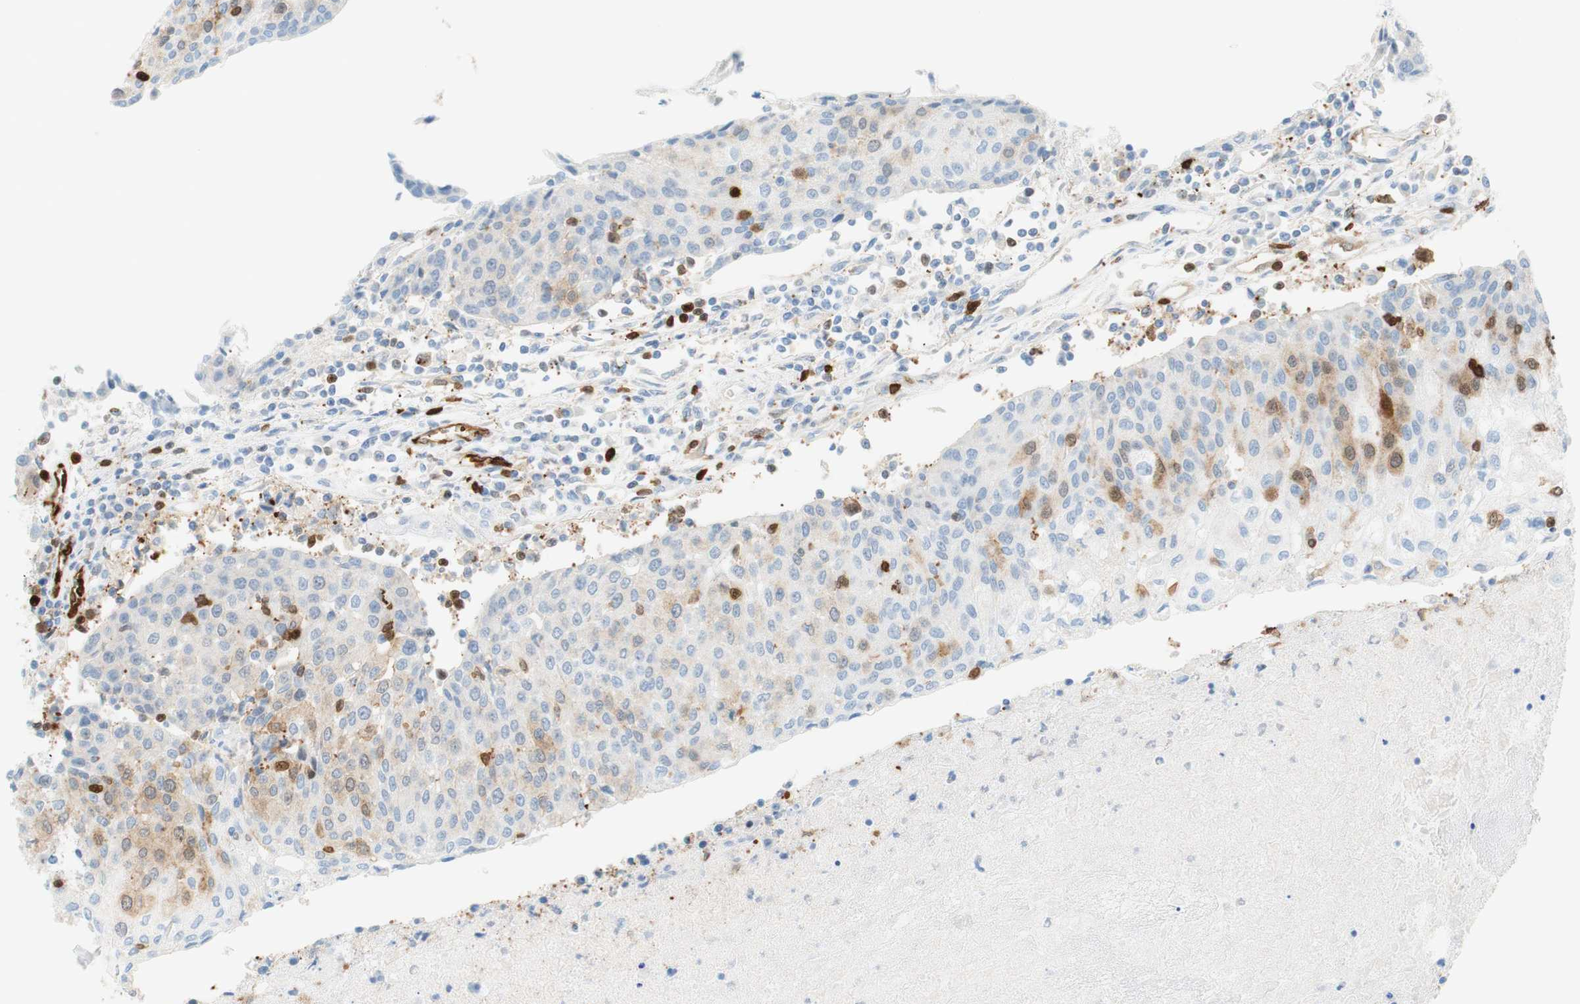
{"staining": {"intensity": "weak", "quantity": "<25%", "location": "cytoplasmic/membranous"}, "tissue": "urothelial cancer", "cell_type": "Tumor cells", "image_type": "cancer", "snomed": [{"axis": "morphology", "description": "Urothelial carcinoma, High grade"}, {"axis": "topography", "description": "Urinary bladder"}], "caption": "Protein analysis of urothelial cancer reveals no significant expression in tumor cells. The staining is performed using DAB (3,3'-diaminobenzidine) brown chromogen with nuclei counter-stained in using hematoxylin.", "gene": "STMN1", "patient": {"sex": "female", "age": 85}}